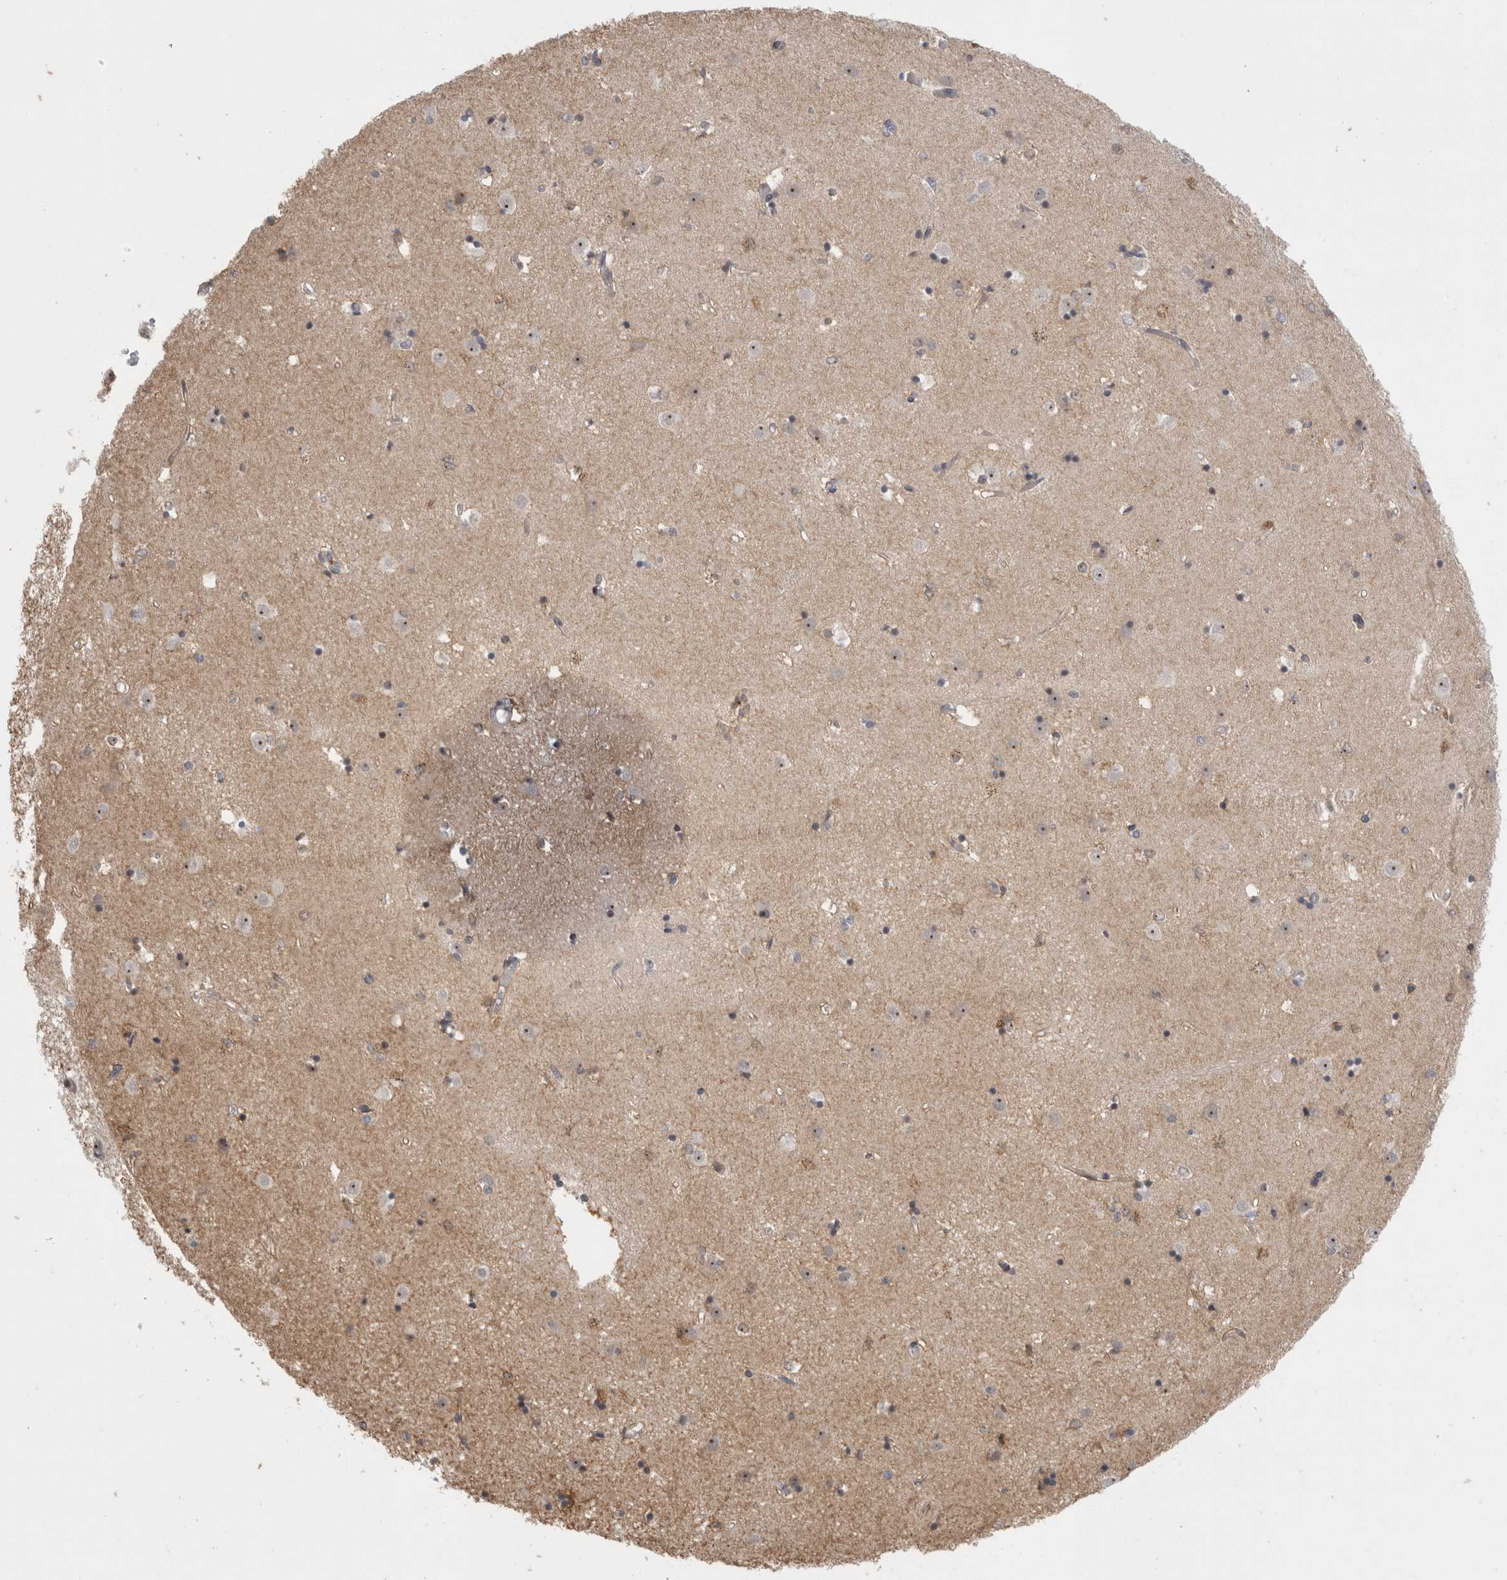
{"staining": {"intensity": "weak", "quantity": ">75%", "location": "nuclear"}, "tissue": "caudate", "cell_type": "Glial cells", "image_type": "normal", "snomed": [{"axis": "morphology", "description": "Normal tissue, NOS"}, {"axis": "topography", "description": "Lateral ventricle wall"}], "caption": "Glial cells show low levels of weak nuclear positivity in about >75% of cells in benign caudate.", "gene": "ZNF24", "patient": {"sex": "male", "age": 45}}